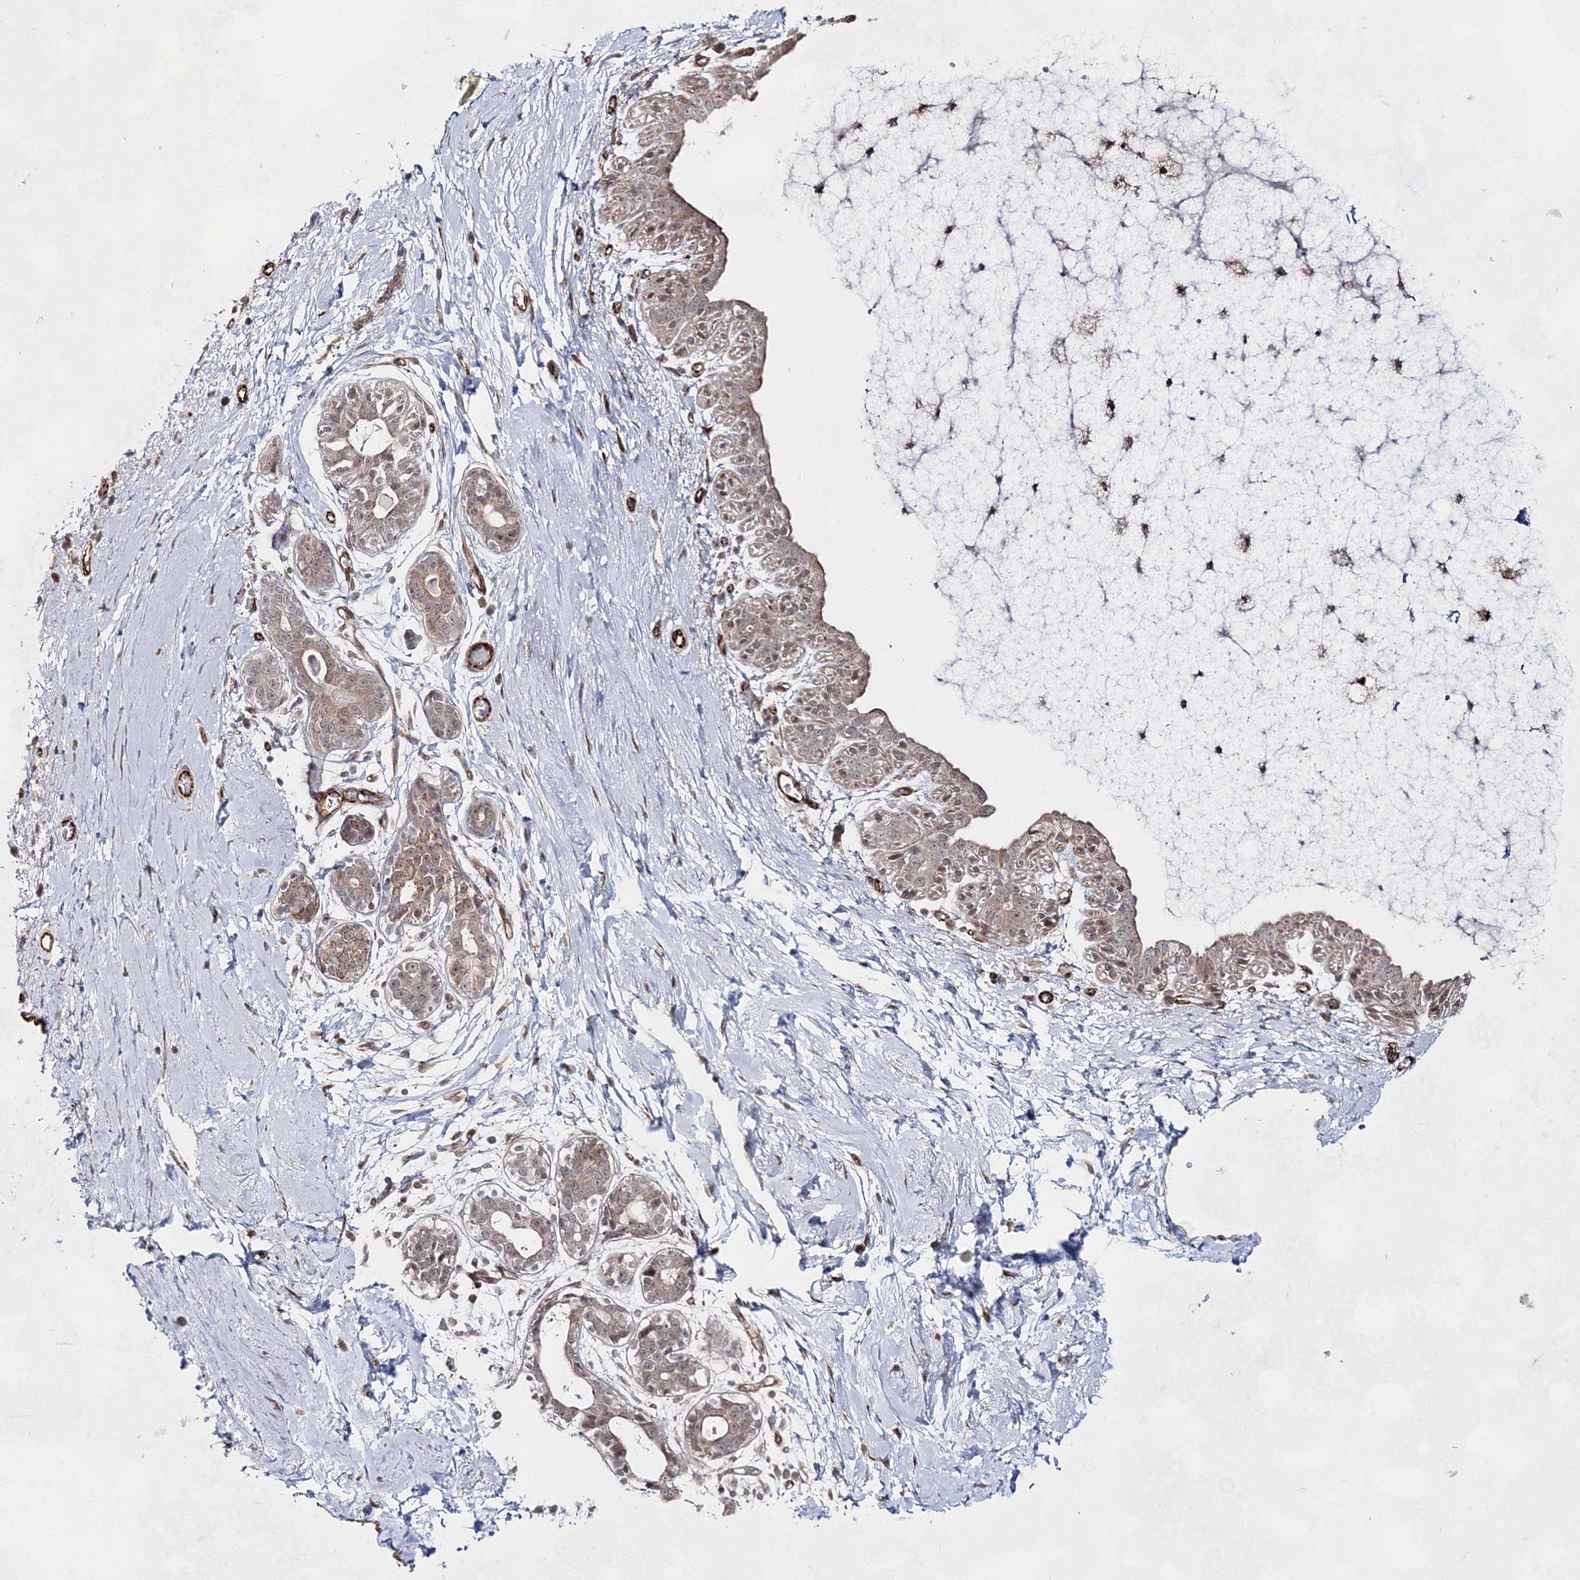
{"staining": {"intensity": "negative", "quantity": "none", "location": "none"}, "tissue": "breast", "cell_type": "Adipocytes", "image_type": "normal", "snomed": [{"axis": "morphology", "description": "Normal tissue, NOS"}, {"axis": "topography", "description": "Breast"}], "caption": "A high-resolution image shows immunohistochemistry (IHC) staining of normal breast, which shows no significant positivity in adipocytes. (DAB (3,3'-diaminobenzidine) IHC visualized using brightfield microscopy, high magnification).", "gene": "SNIP1", "patient": {"sex": "female", "age": 45}}